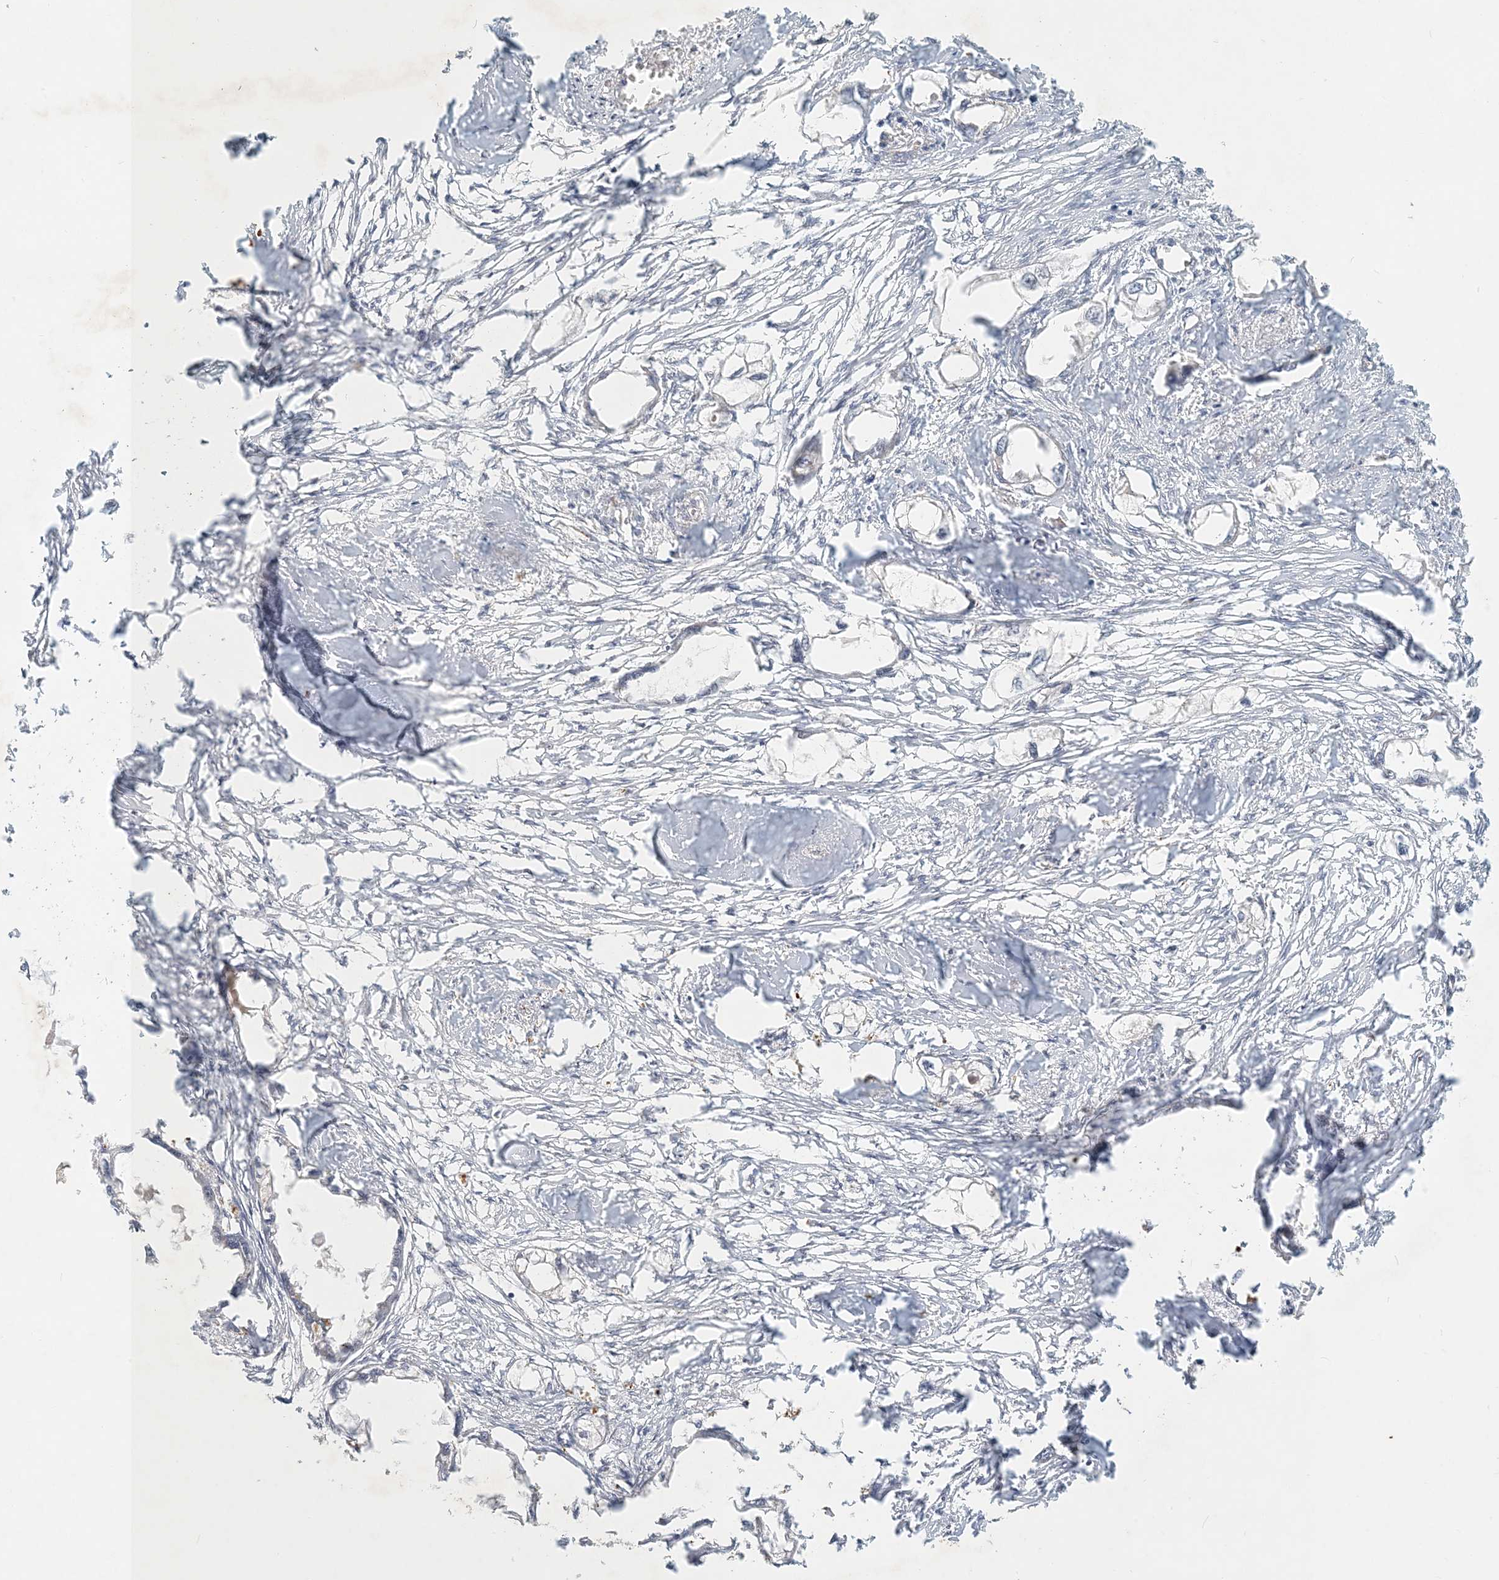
{"staining": {"intensity": "negative", "quantity": "none", "location": "none"}, "tissue": "endometrial cancer", "cell_type": "Tumor cells", "image_type": "cancer", "snomed": [{"axis": "morphology", "description": "Adenocarcinoma, NOS"}, {"axis": "morphology", "description": "Adenocarcinoma, metastatic, NOS"}, {"axis": "topography", "description": "Adipose tissue"}, {"axis": "topography", "description": "Endometrium"}], "caption": "Tumor cells show no significant protein staining in endometrial metastatic adenocarcinoma.", "gene": "ZBTB3", "patient": {"sex": "female", "age": 67}}